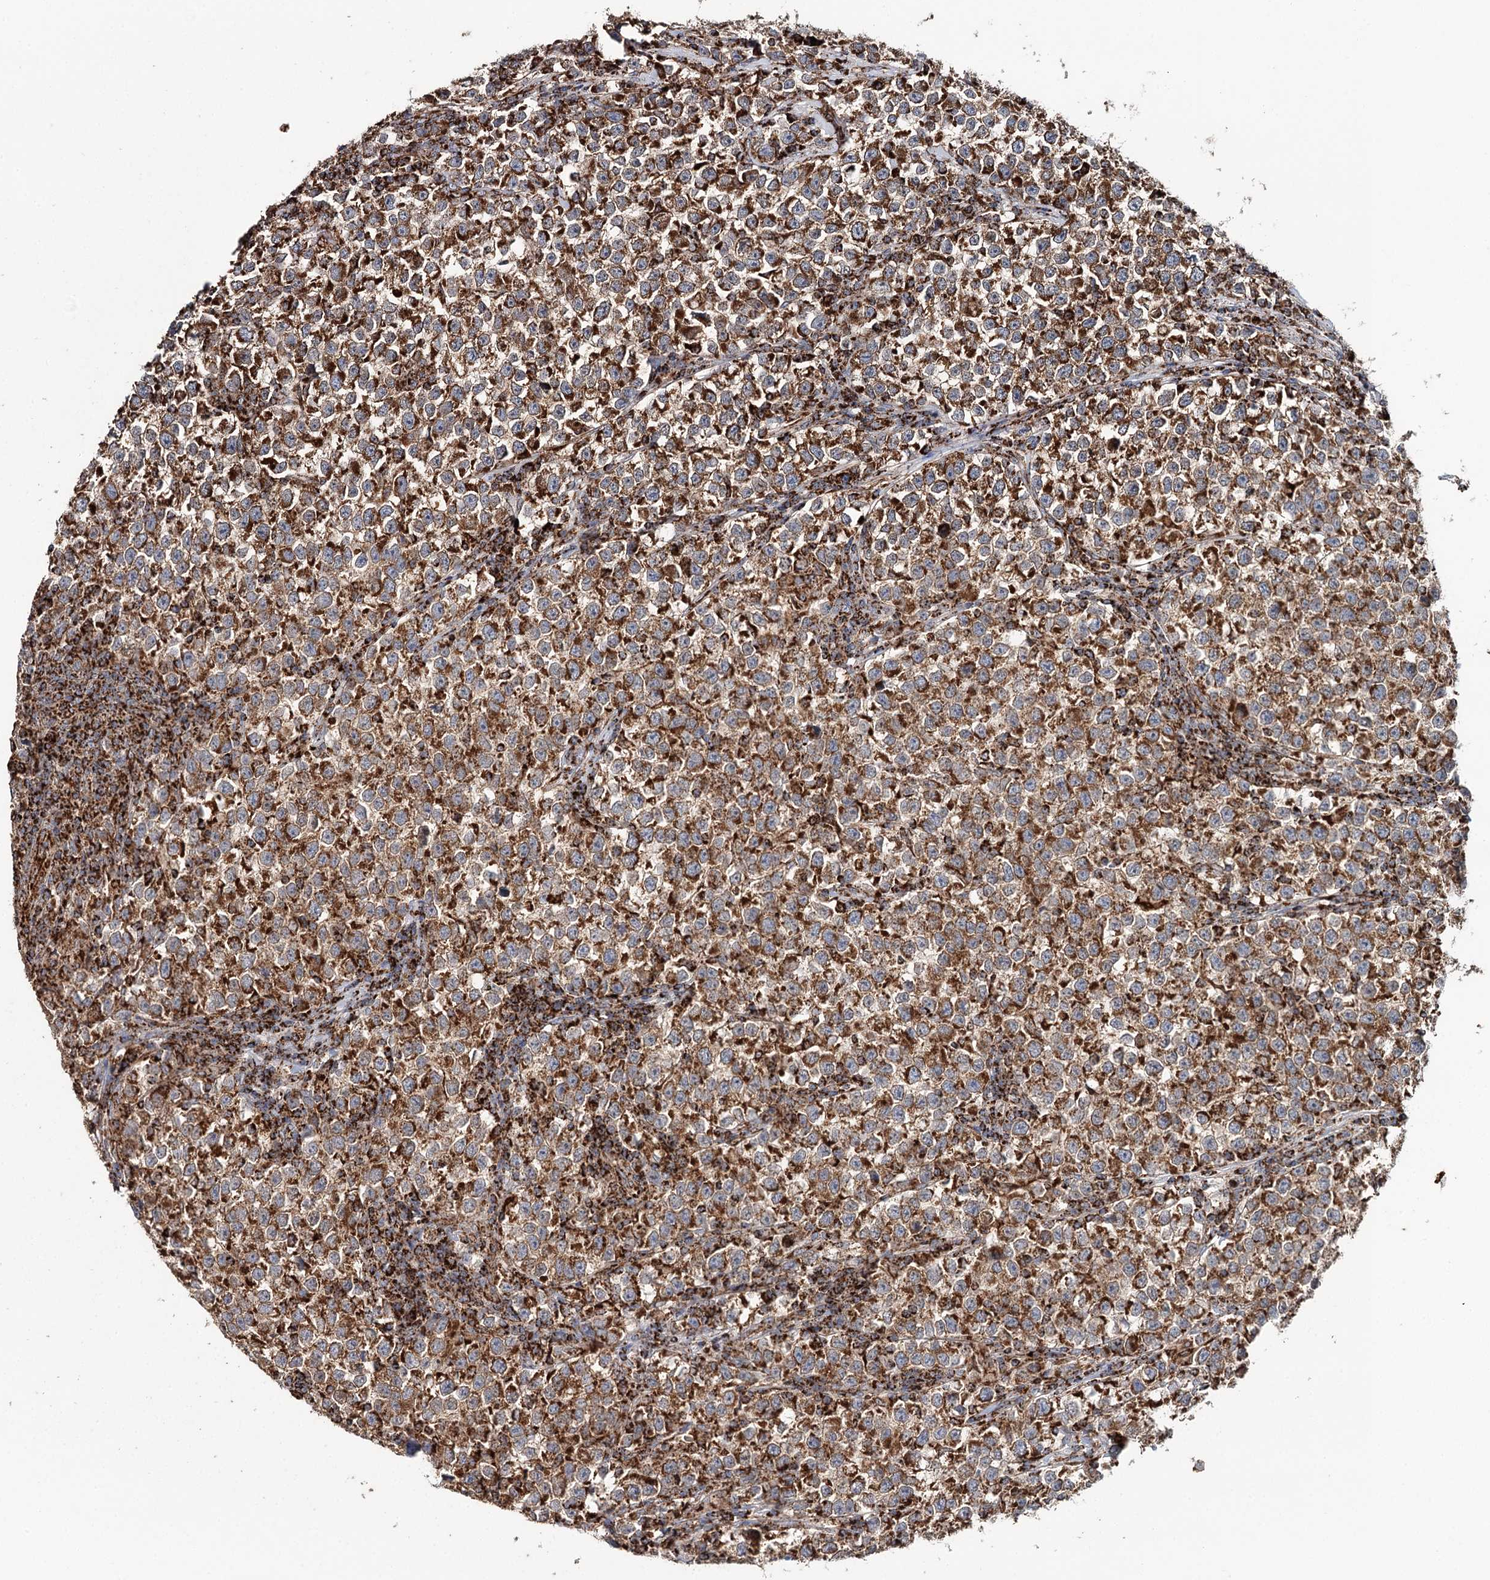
{"staining": {"intensity": "strong", "quantity": ">75%", "location": "cytoplasmic/membranous"}, "tissue": "testis cancer", "cell_type": "Tumor cells", "image_type": "cancer", "snomed": [{"axis": "morphology", "description": "Normal tissue, NOS"}, {"axis": "morphology", "description": "Seminoma, NOS"}, {"axis": "topography", "description": "Testis"}], "caption": "DAB immunohistochemical staining of testis cancer demonstrates strong cytoplasmic/membranous protein expression in about >75% of tumor cells.", "gene": "APH1A", "patient": {"sex": "male", "age": 43}}